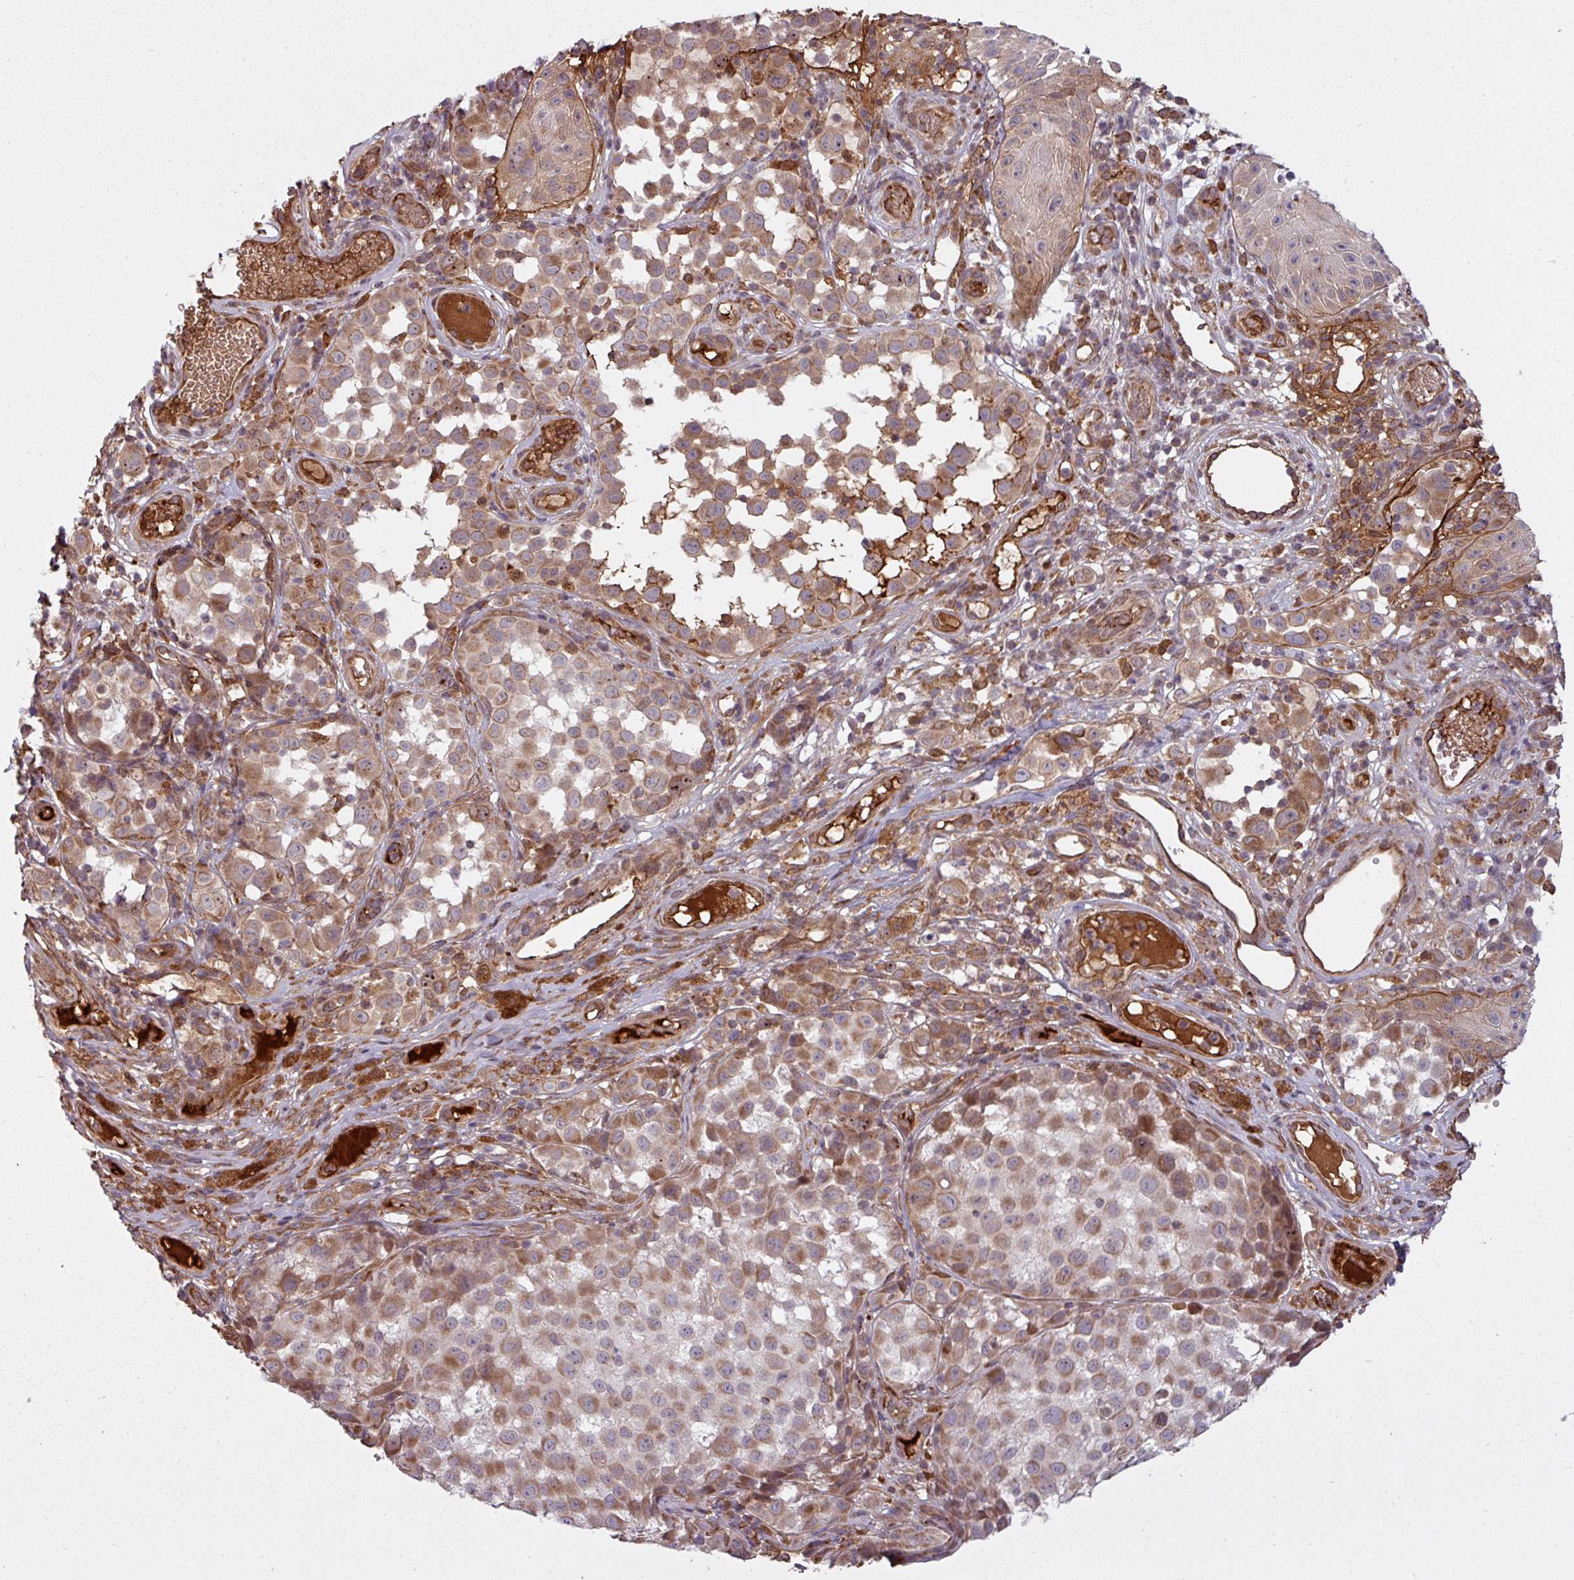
{"staining": {"intensity": "moderate", "quantity": "25%-75%", "location": "cytoplasmic/membranous"}, "tissue": "melanoma", "cell_type": "Tumor cells", "image_type": "cancer", "snomed": [{"axis": "morphology", "description": "Malignant melanoma, NOS"}, {"axis": "topography", "description": "Skin"}], "caption": "A brown stain highlights moderate cytoplasmic/membranous positivity of a protein in malignant melanoma tumor cells. (DAB IHC, brown staining for protein, blue staining for nuclei).", "gene": "SNRNP25", "patient": {"sex": "male", "age": 64}}